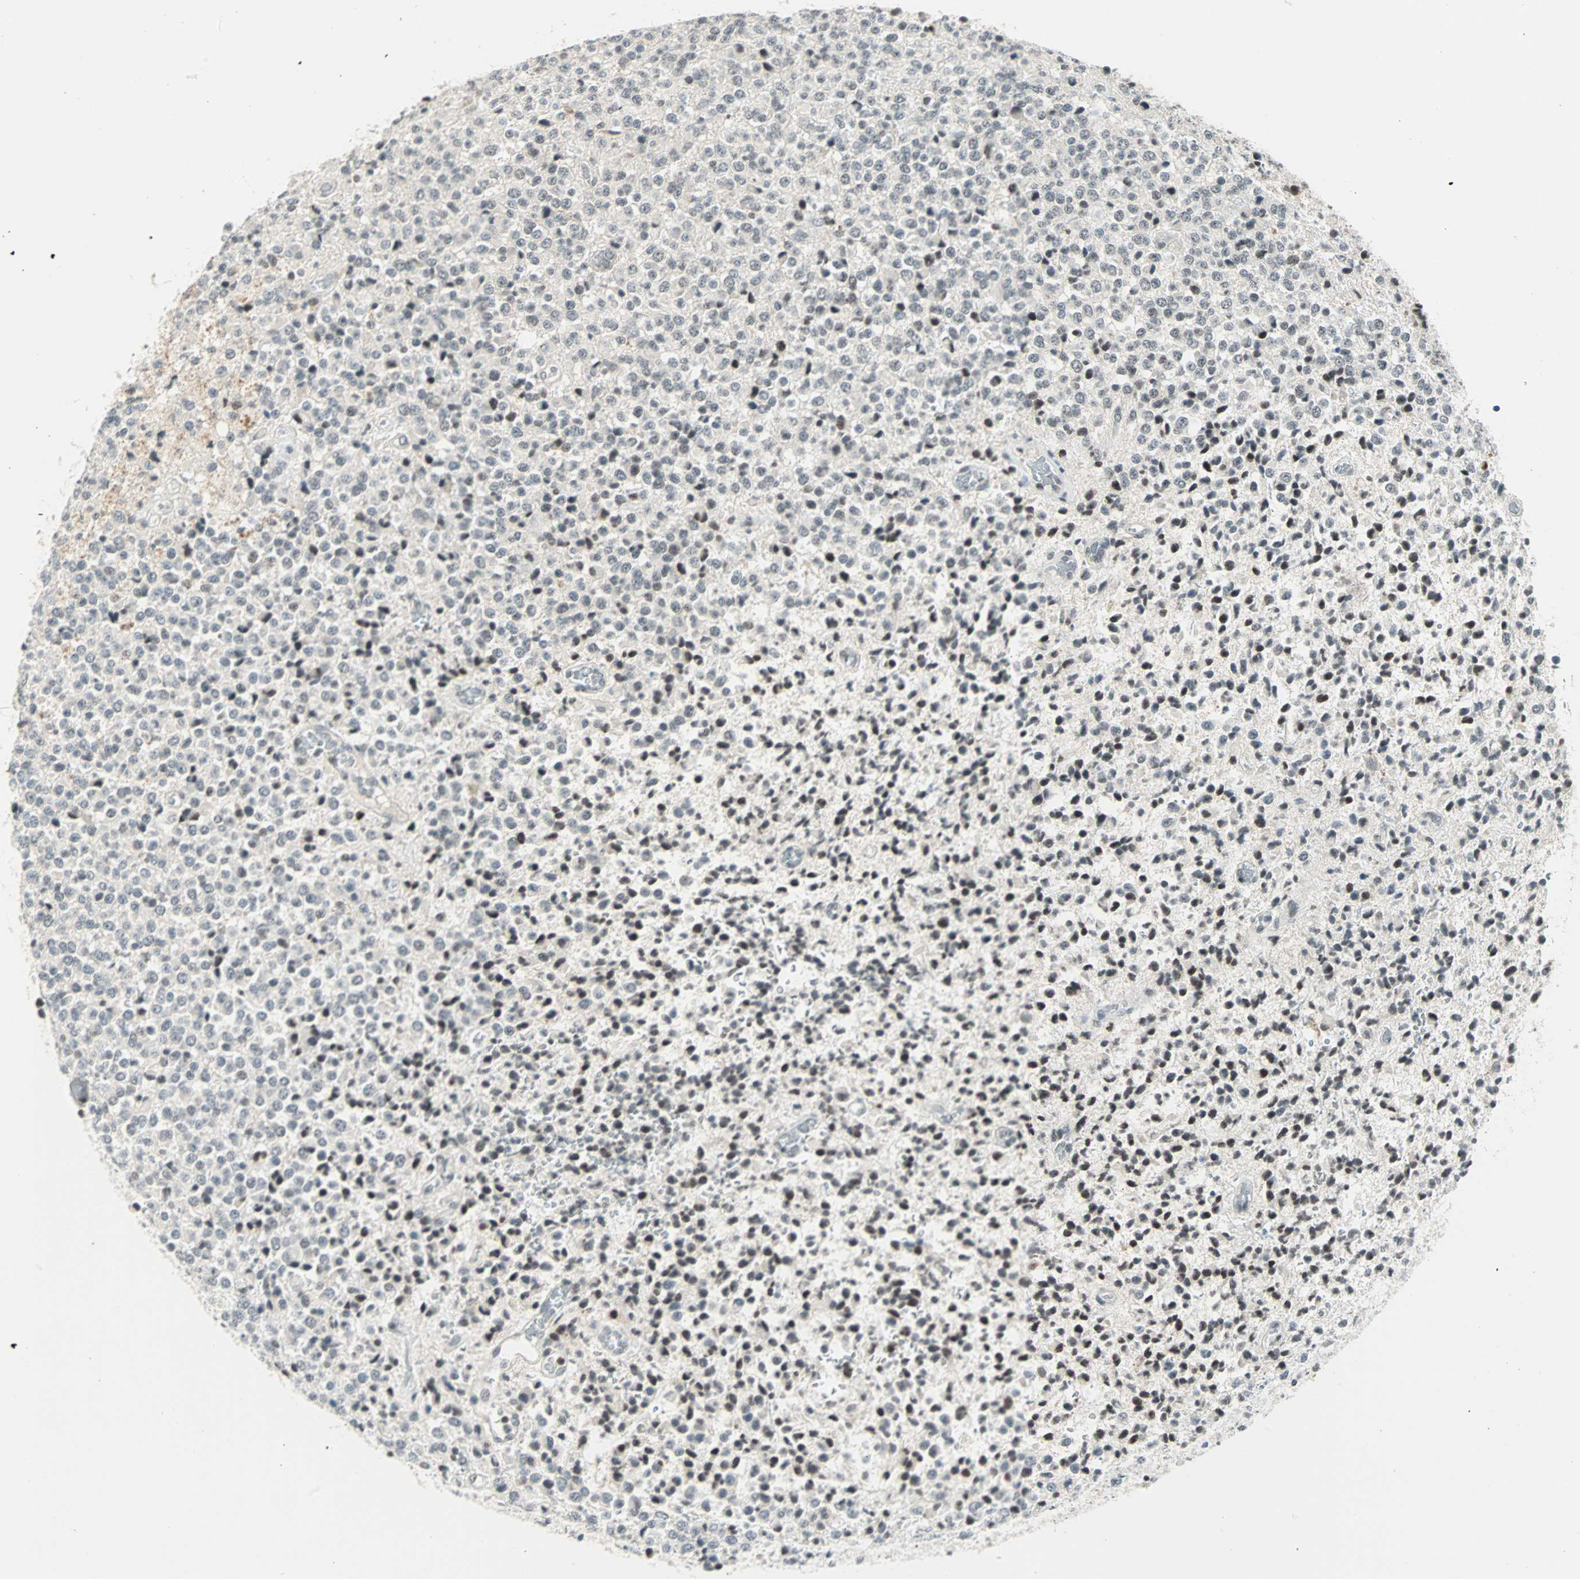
{"staining": {"intensity": "weak", "quantity": "25%-75%", "location": "nuclear"}, "tissue": "glioma", "cell_type": "Tumor cells", "image_type": "cancer", "snomed": [{"axis": "morphology", "description": "Glioma, malignant, High grade"}, {"axis": "topography", "description": "pancreas cauda"}], "caption": "Weak nuclear staining is present in approximately 25%-75% of tumor cells in glioma.", "gene": "SIN3A", "patient": {"sex": "male", "age": 60}}